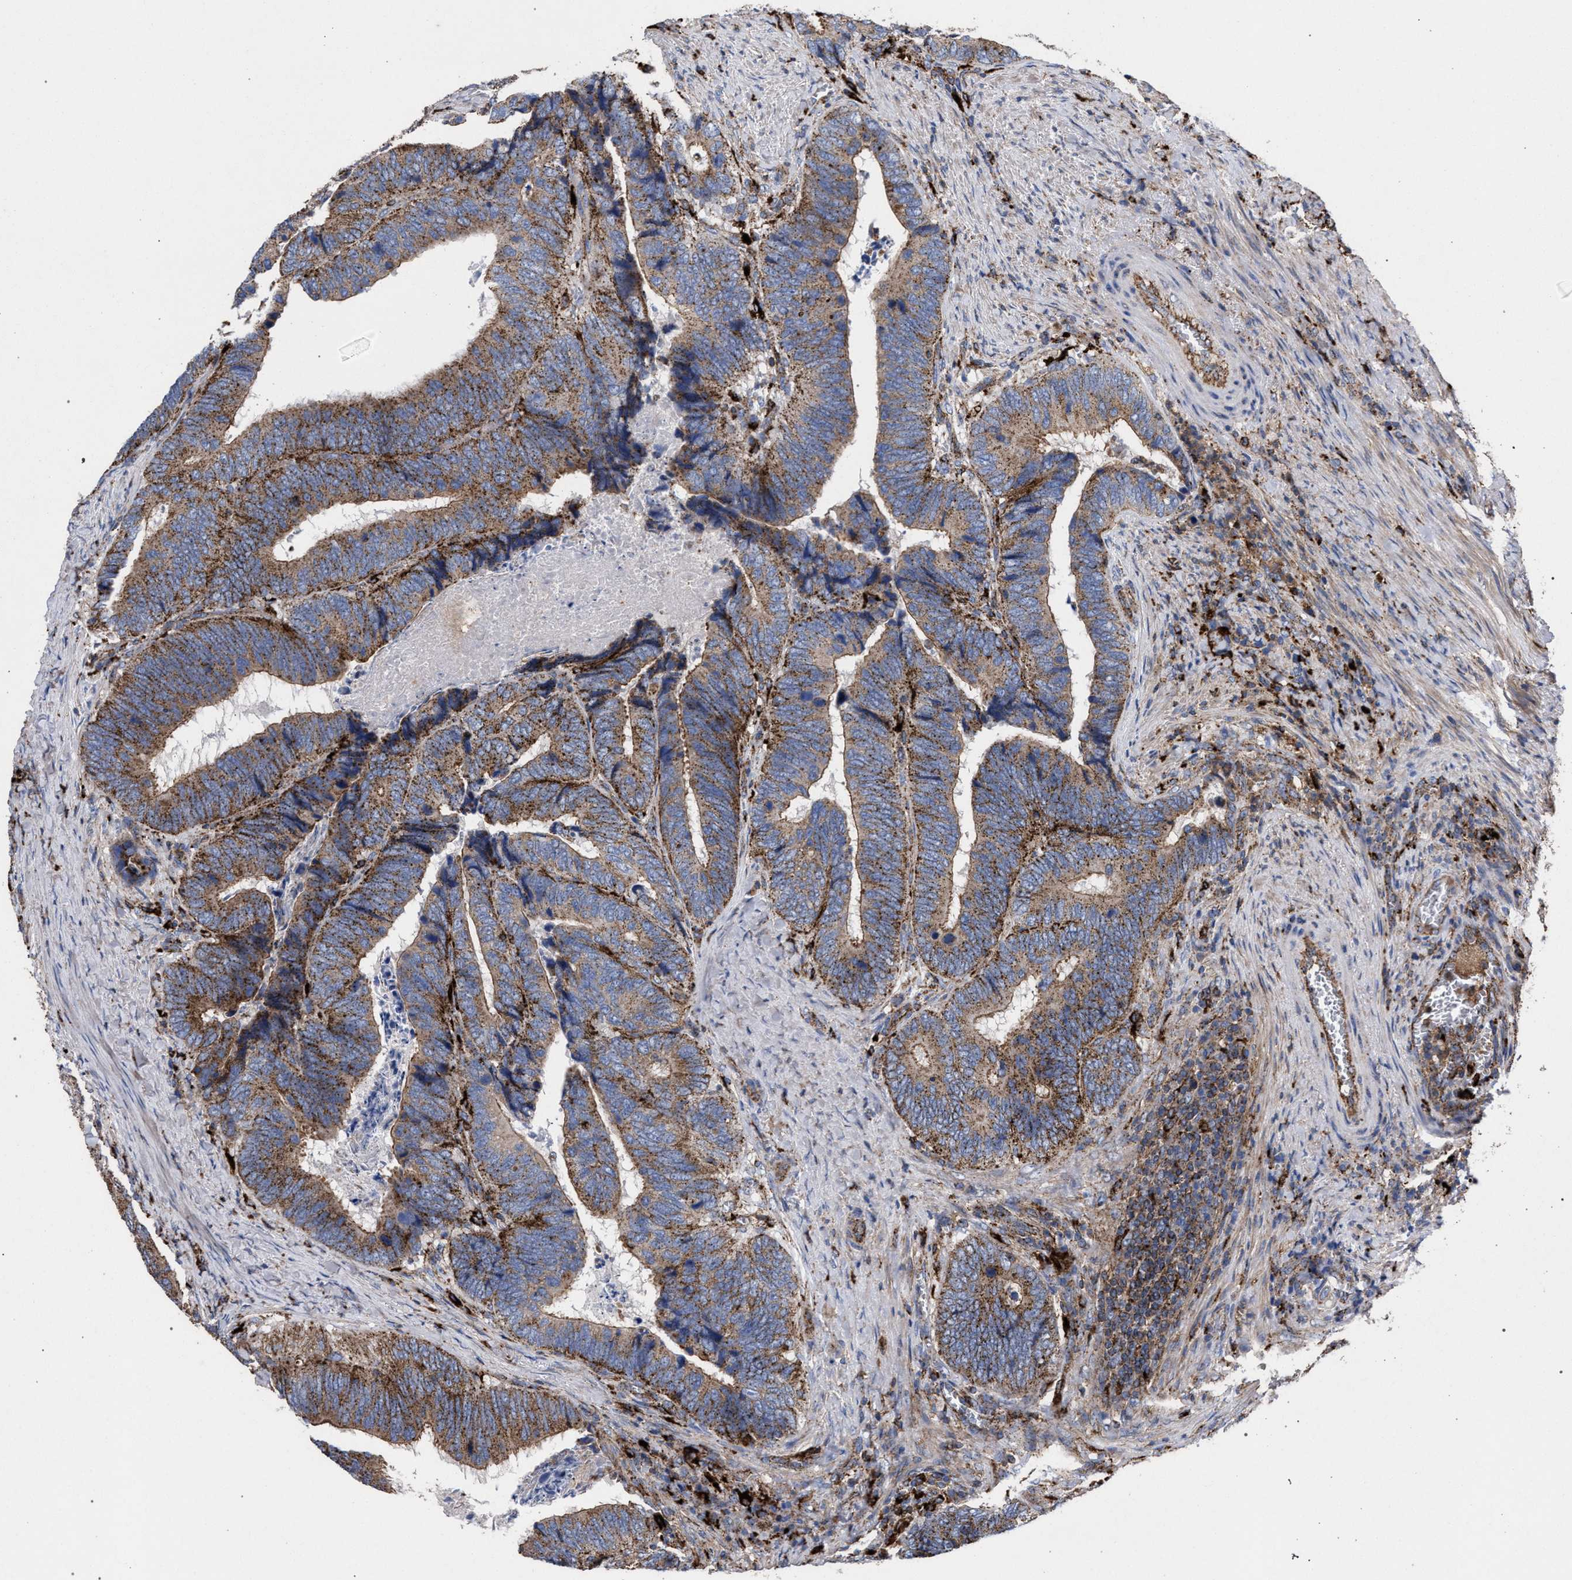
{"staining": {"intensity": "moderate", "quantity": ">75%", "location": "cytoplasmic/membranous"}, "tissue": "colorectal cancer", "cell_type": "Tumor cells", "image_type": "cancer", "snomed": [{"axis": "morphology", "description": "Adenocarcinoma, NOS"}, {"axis": "topography", "description": "Colon"}], "caption": "This micrograph displays IHC staining of human colorectal adenocarcinoma, with medium moderate cytoplasmic/membranous staining in about >75% of tumor cells.", "gene": "PPT1", "patient": {"sex": "male", "age": 72}}